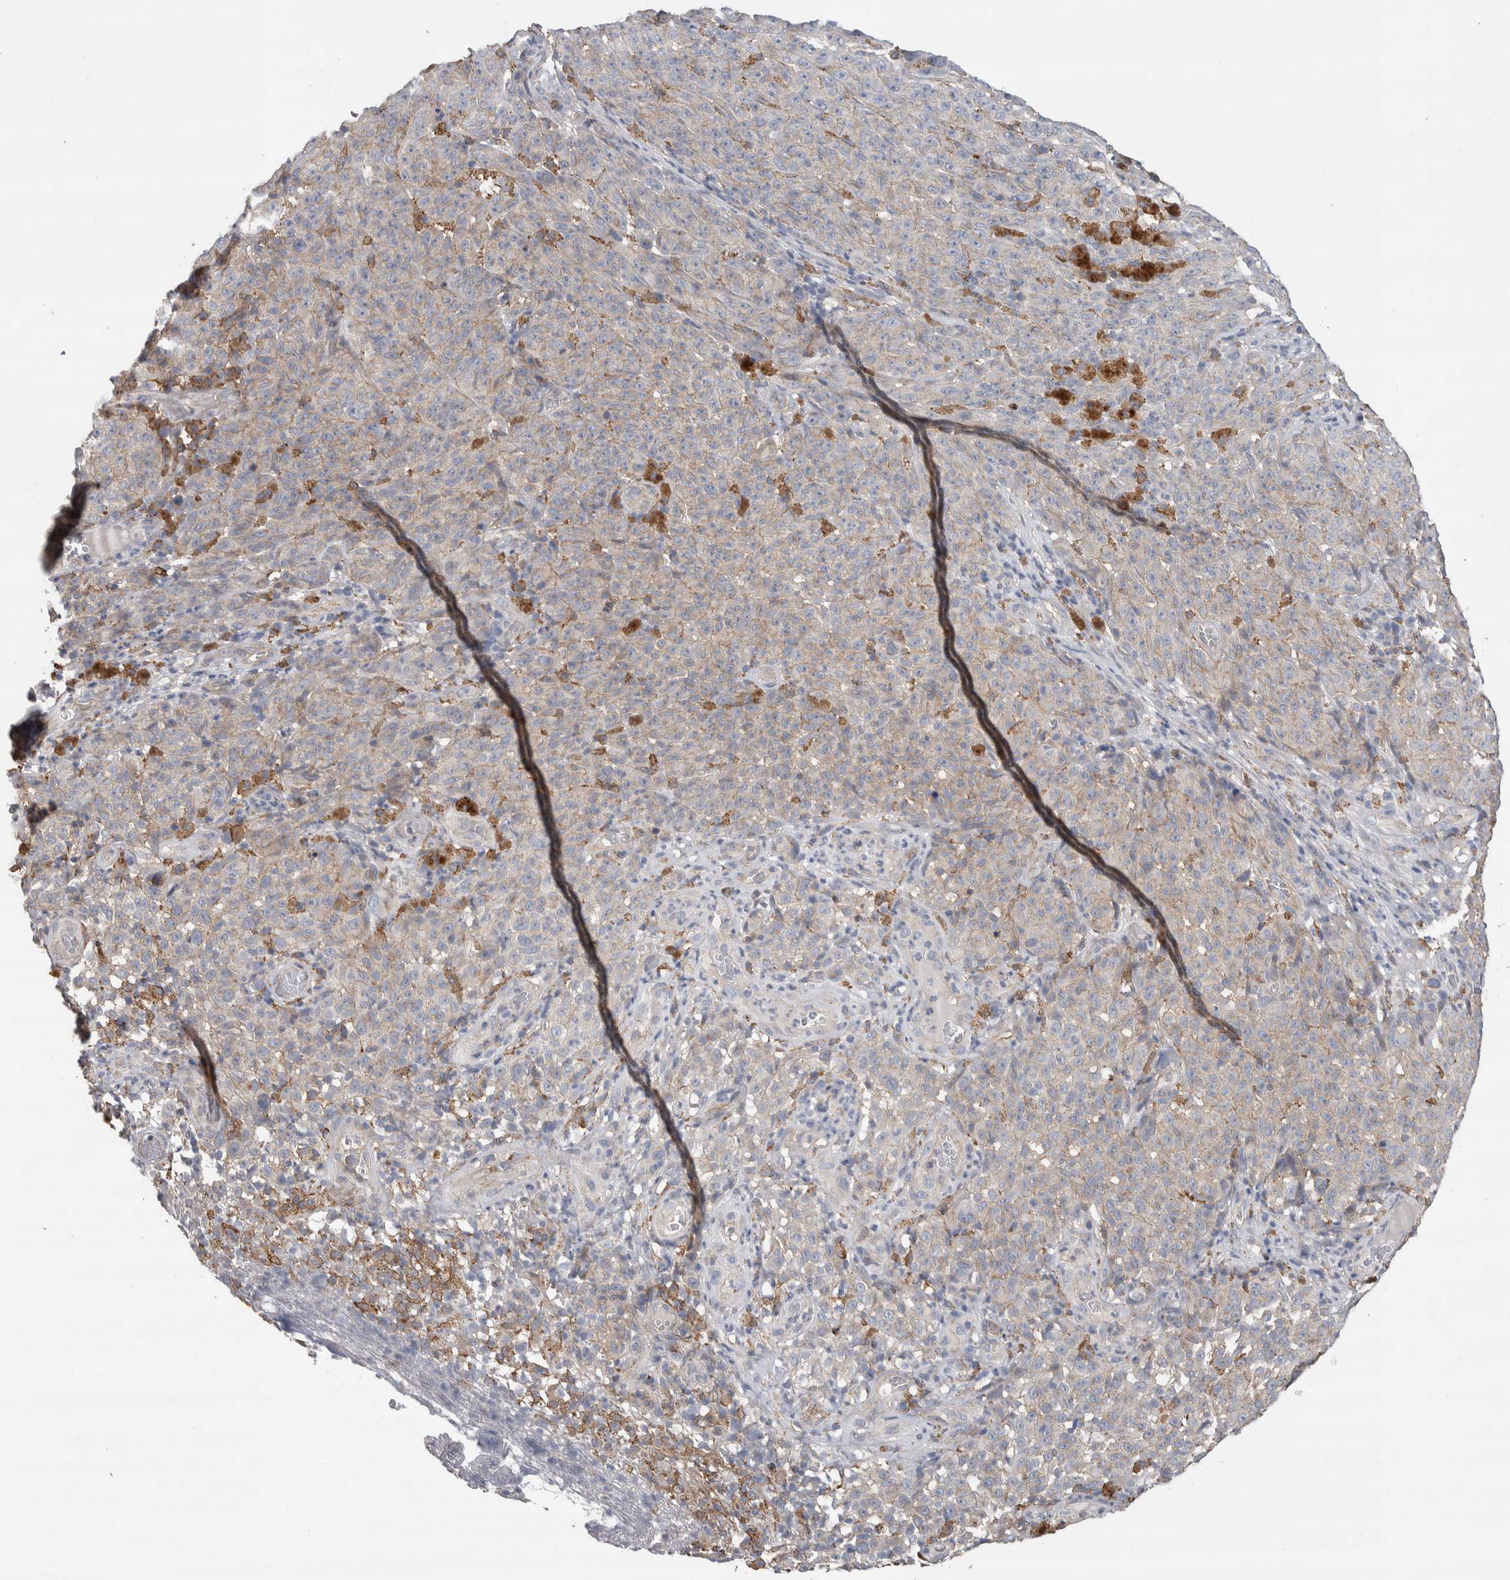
{"staining": {"intensity": "weak", "quantity": "<25%", "location": "cytoplasmic/membranous"}, "tissue": "melanoma", "cell_type": "Tumor cells", "image_type": "cancer", "snomed": [{"axis": "morphology", "description": "Malignant melanoma, NOS"}, {"axis": "topography", "description": "Skin"}], "caption": "DAB (3,3'-diaminobenzidine) immunohistochemical staining of human malignant melanoma displays no significant positivity in tumor cells.", "gene": "GCNA", "patient": {"sex": "female", "age": 82}}